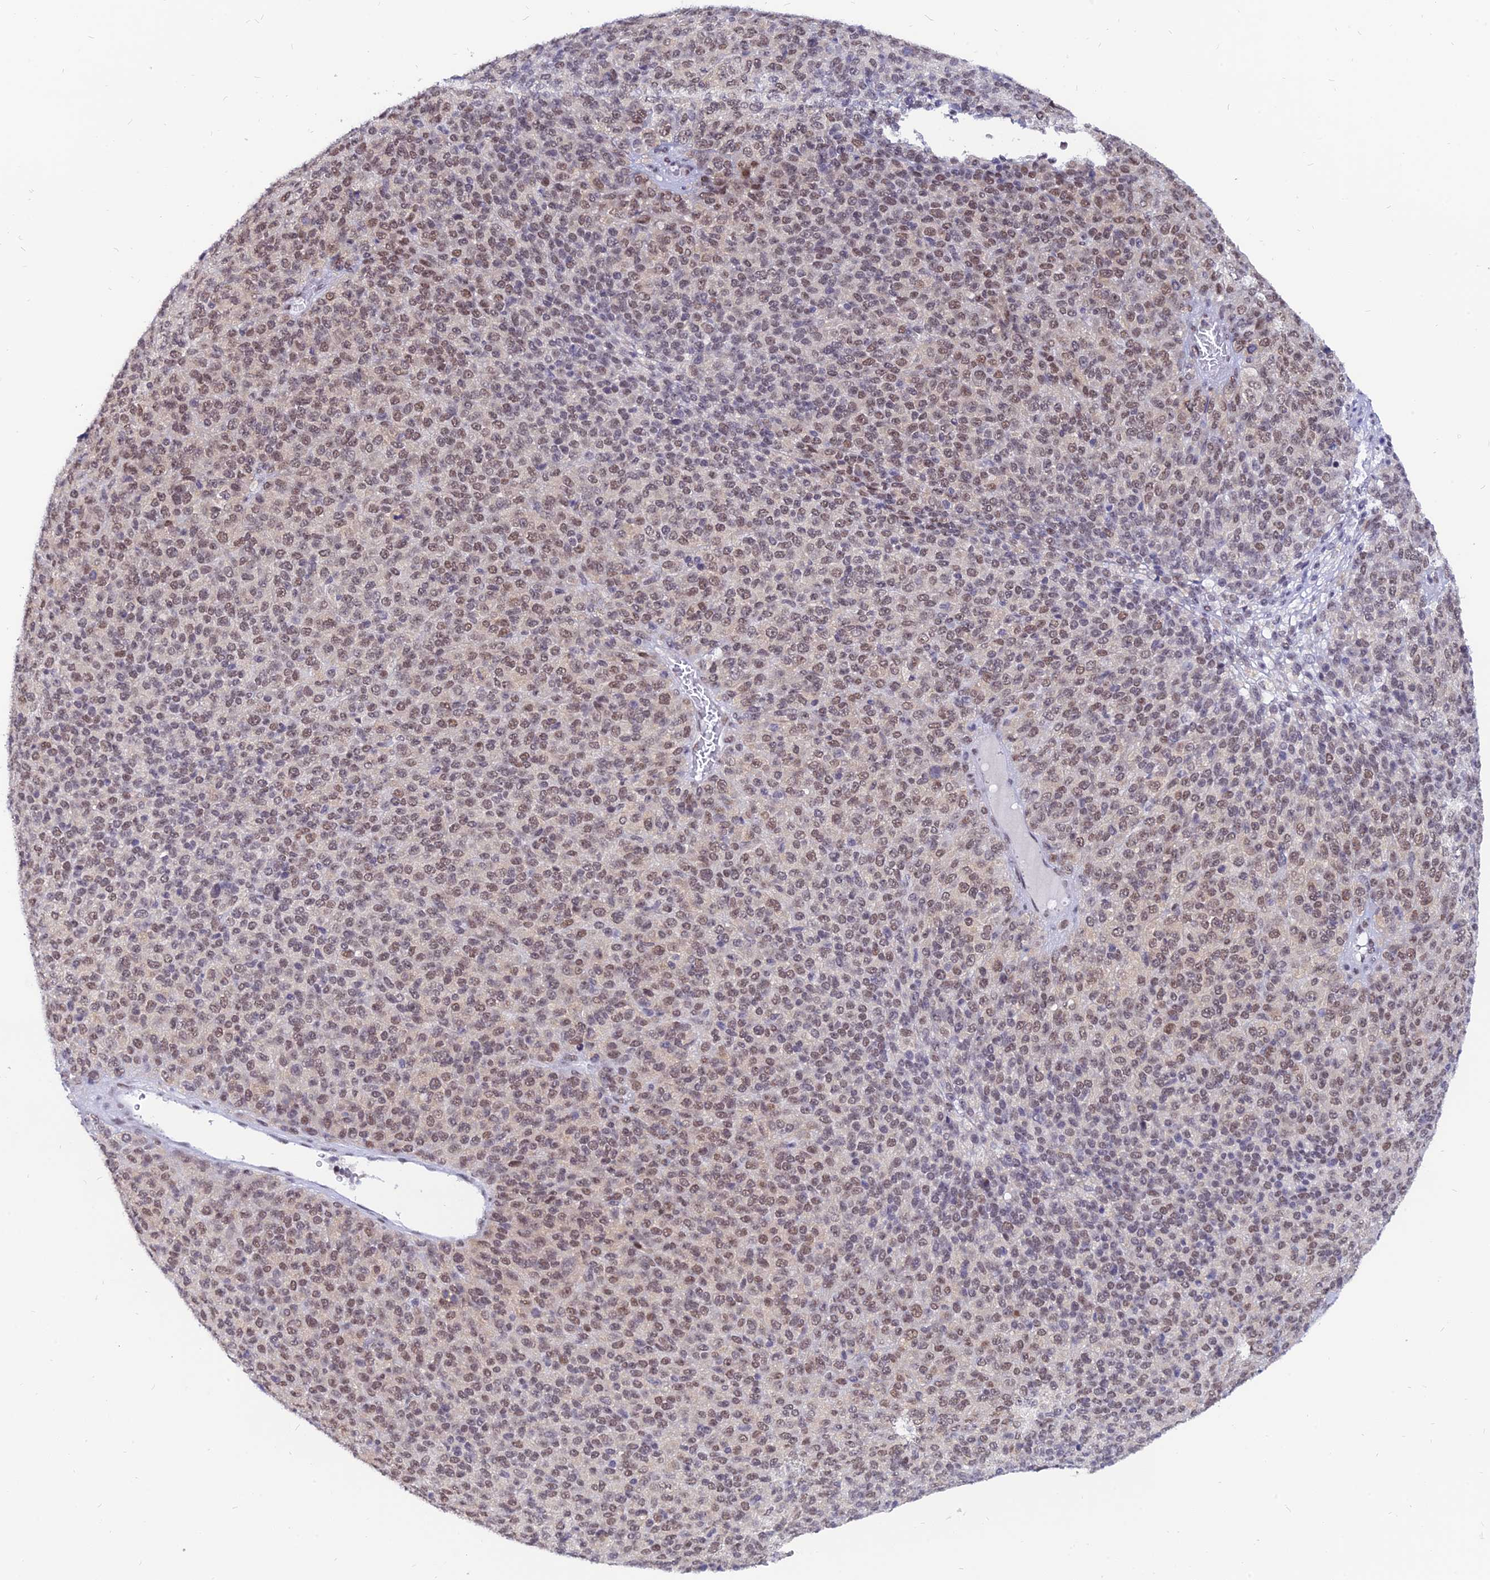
{"staining": {"intensity": "moderate", "quantity": "25%-75%", "location": "nuclear"}, "tissue": "melanoma", "cell_type": "Tumor cells", "image_type": "cancer", "snomed": [{"axis": "morphology", "description": "Malignant melanoma, Metastatic site"}, {"axis": "topography", "description": "Brain"}], "caption": "About 25%-75% of tumor cells in human melanoma show moderate nuclear protein staining as visualized by brown immunohistochemical staining.", "gene": "DPY30", "patient": {"sex": "female", "age": 56}}